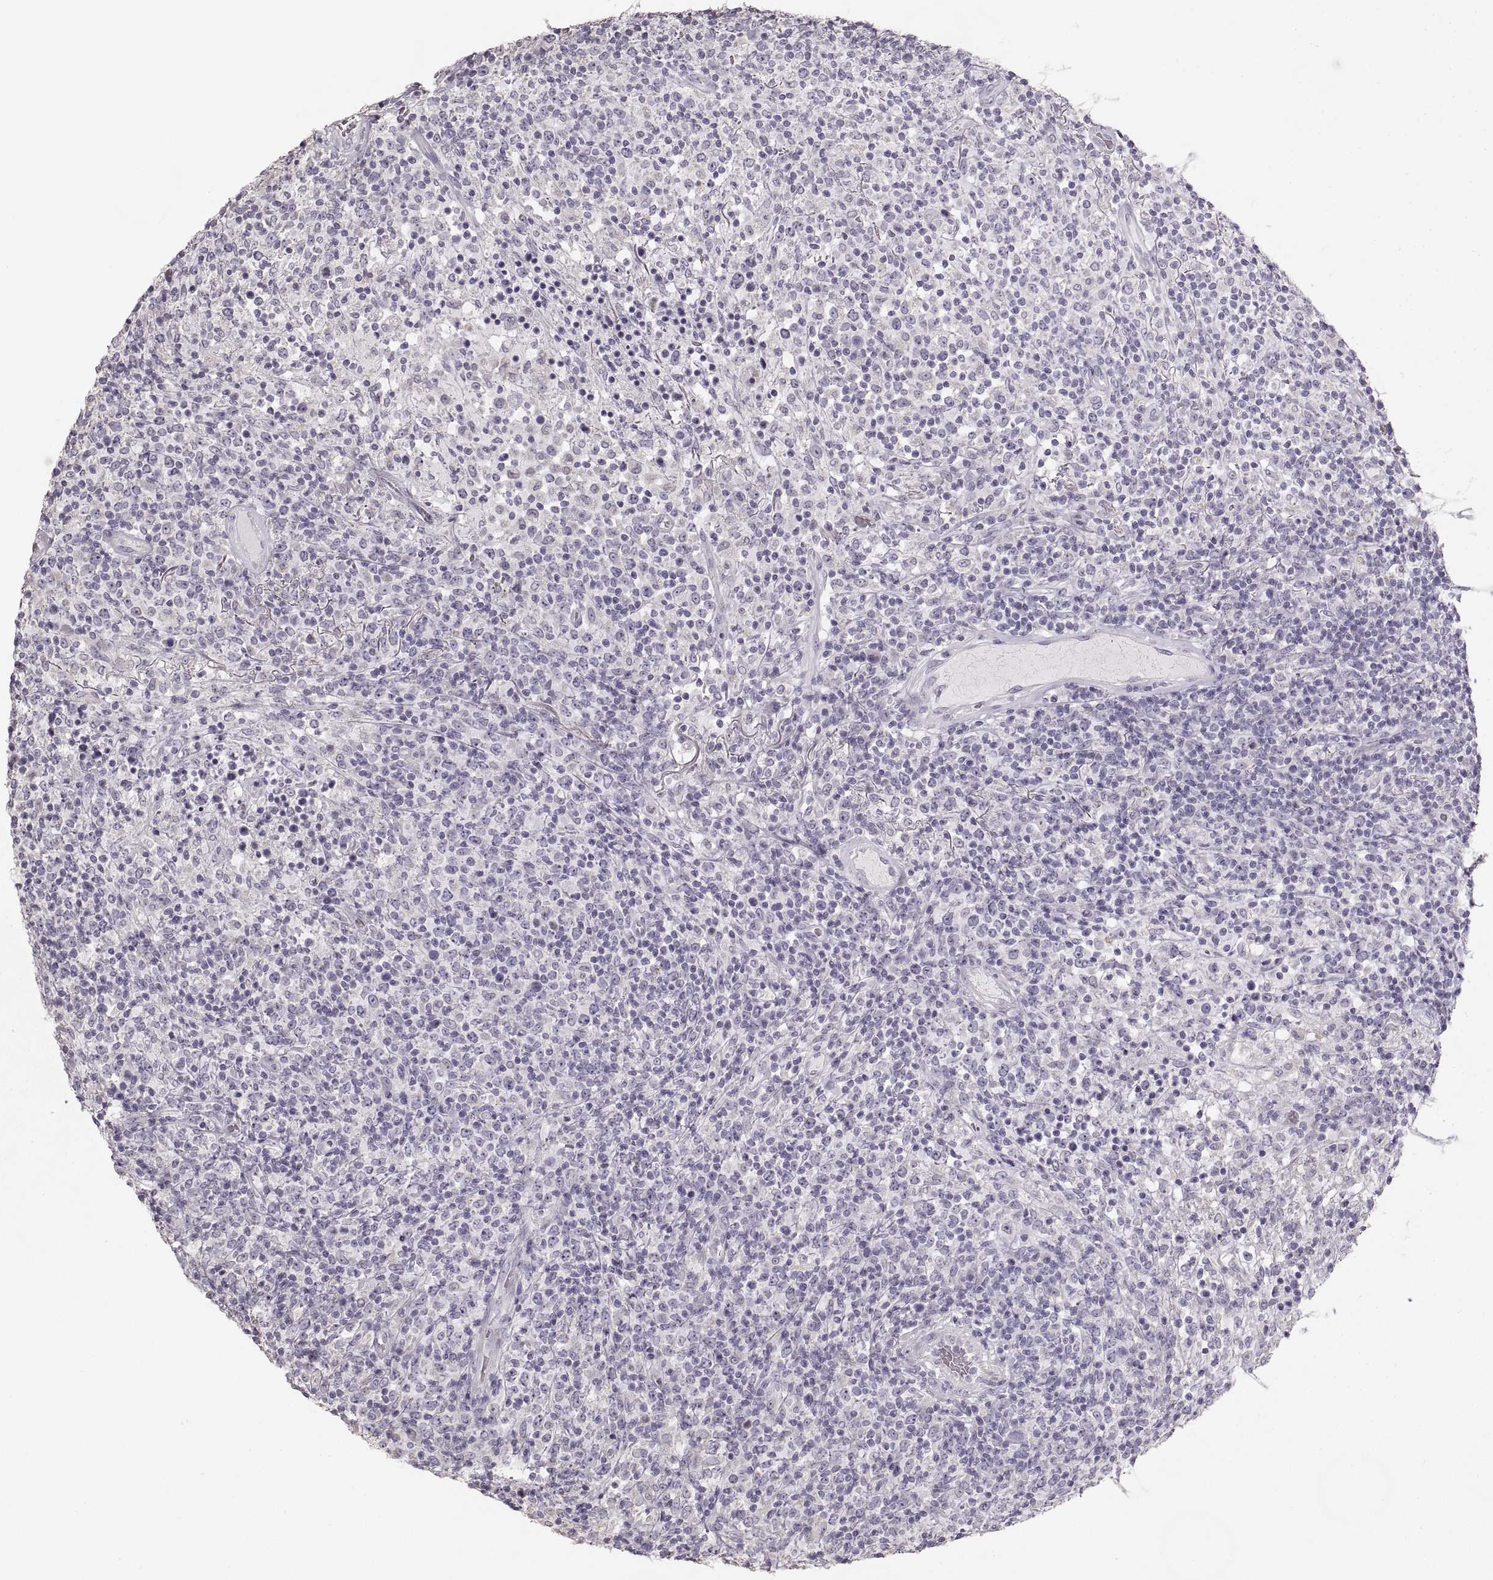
{"staining": {"intensity": "negative", "quantity": "none", "location": "none"}, "tissue": "lymphoma", "cell_type": "Tumor cells", "image_type": "cancer", "snomed": [{"axis": "morphology", "description": "Malignant lymphoma, non-Hodgkin's type, High grade"}, {"axis": "topography", "description": "Lung"}], "caption": "The image exhibits no significant staining in tumor cells of malignant lymphoma, non-Hodgkin's type (high-grade). (DAB (3,3'-diaminobenzidine) immunohistochemistry (IHC) with hematoxylin counter stain).", "gene": "ZP3", "patient": {"sex": "male", "age": 79}}